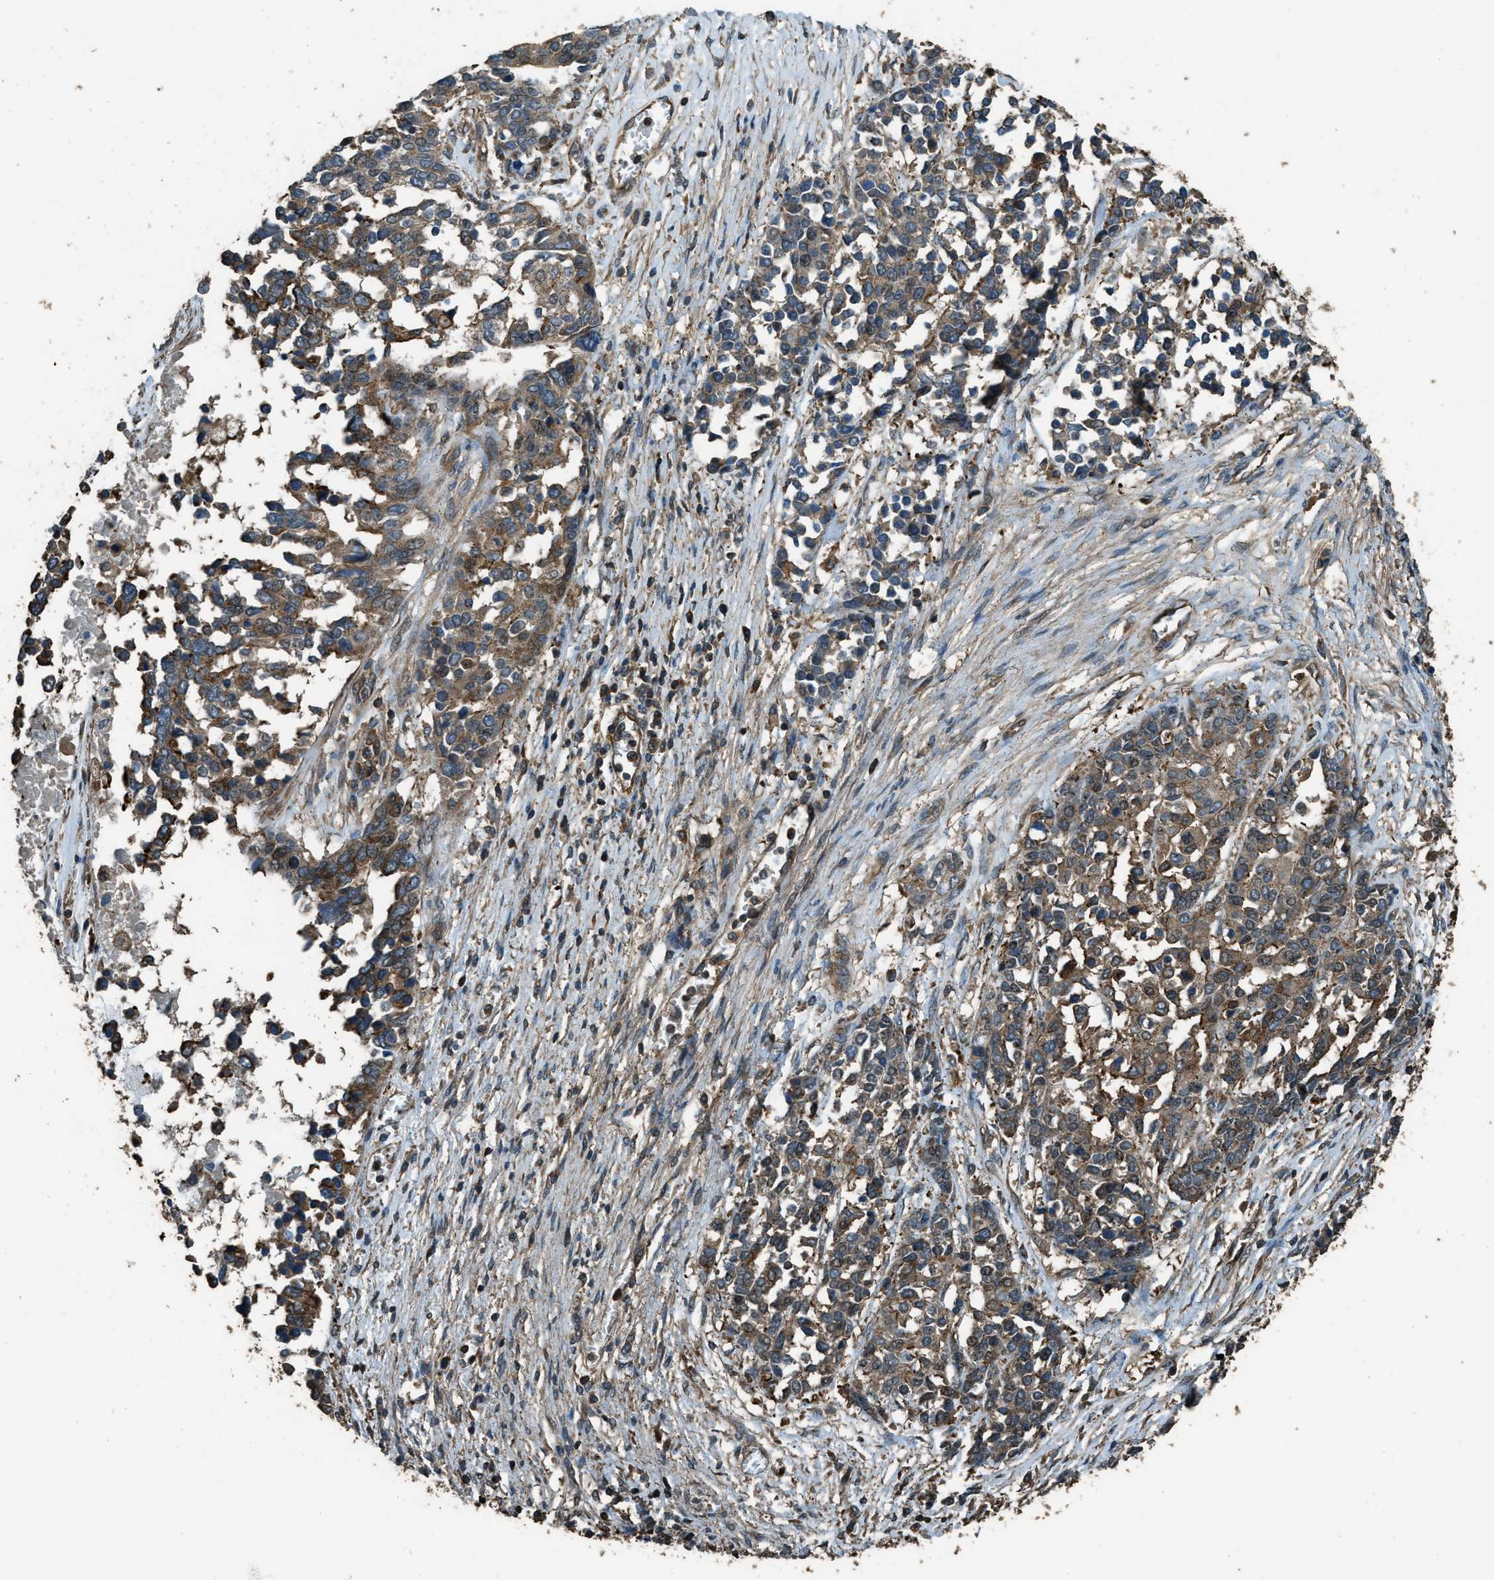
{"staining": {"intensity": "moderate", "quantity": ">75%", "location": "cytoplasmic/membranous"}, "tissue": "ovarian cancer", "cell_type": "Tumor cells", "image_type": "cancer", "snomed": [{"axis": "morphology", "description": "Cystadenocarcinoma, serous, NOS"}, {"axis": "topography", "description": "Ovary"}], "caption": "Protein staining exhibits moderate cytoplasmic/membranous expression in about >75% of tumor cells in ovarian cancer (serous cystadenocarcinoma).", "gene": "MARS1", "patient": {"sex": "female", "age": 44}}